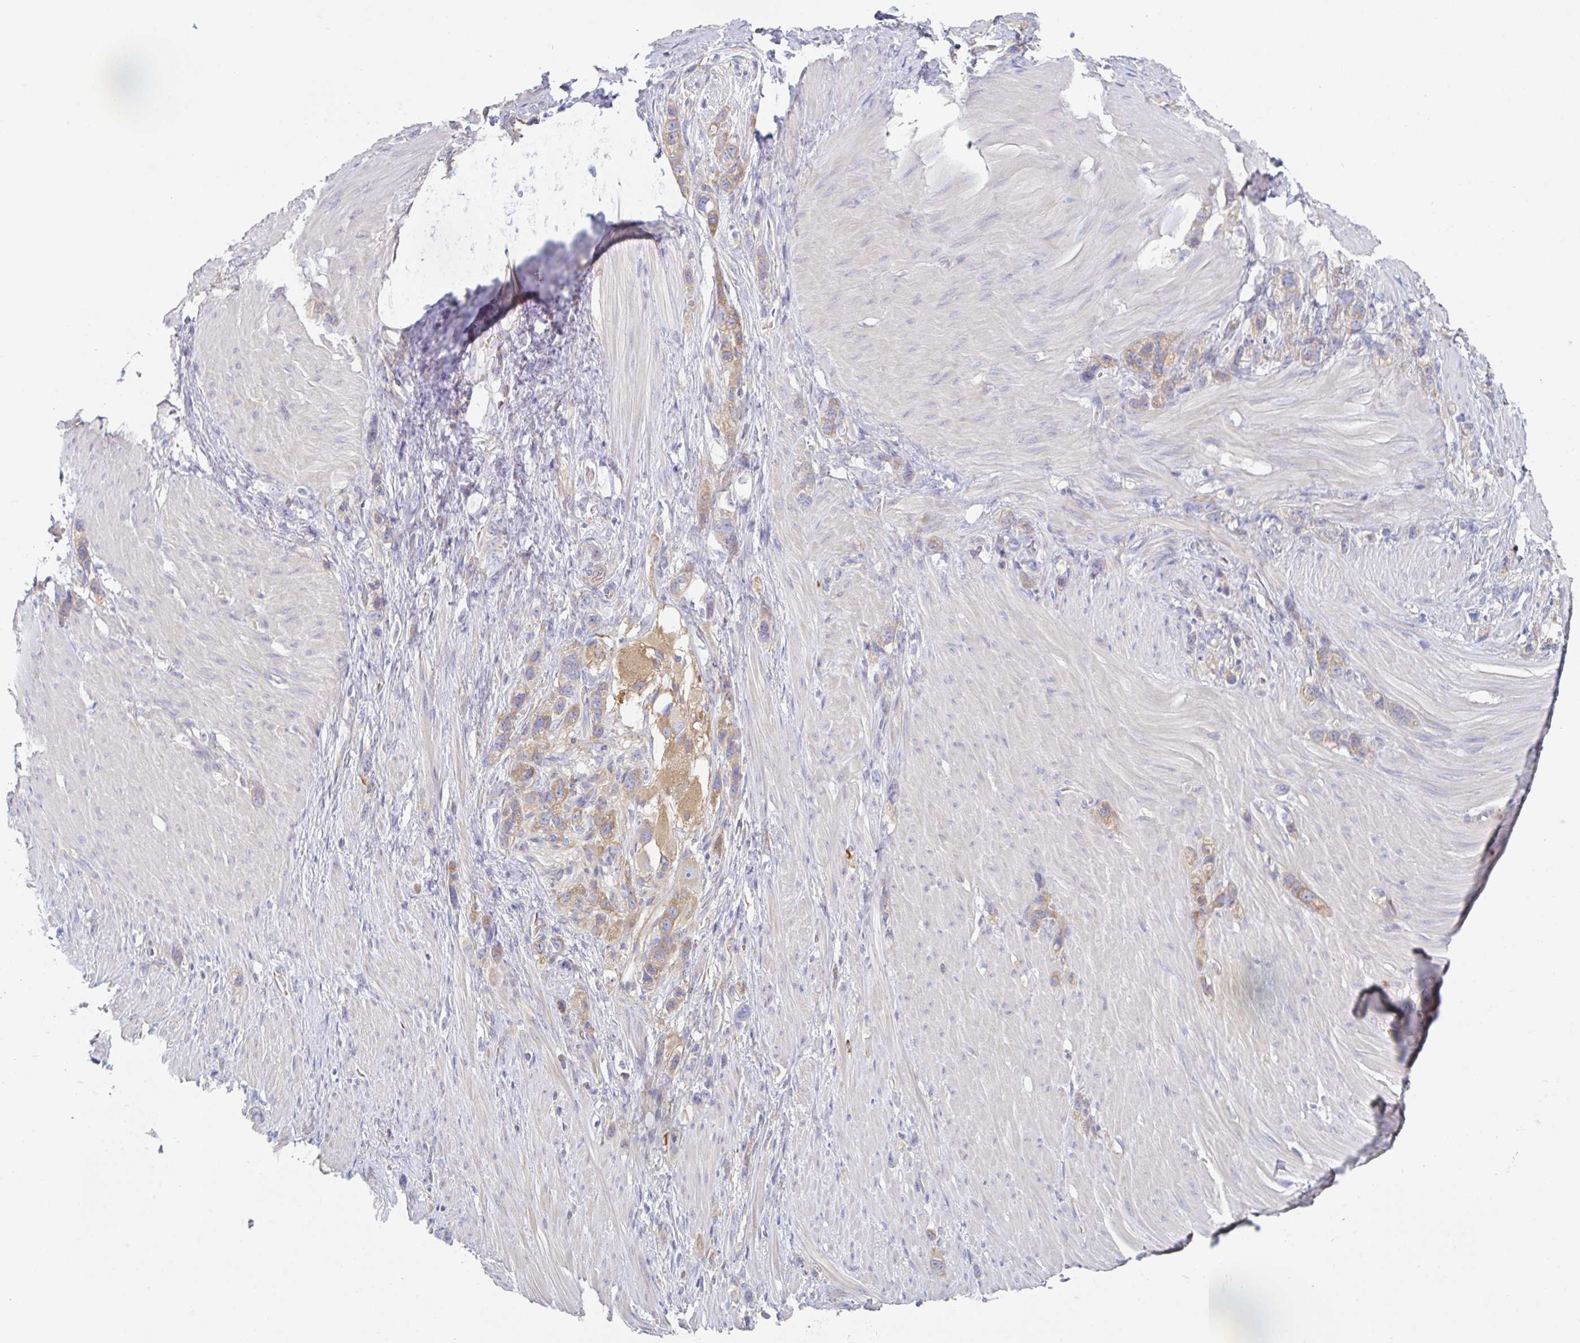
{"staining": {"intensity": "moderate", "quantity": "<25%", "location": "cytoplasmic/membranous"}, "tissue": "stomach cancer", "cell_type": "Tumor cells", "image_type": "cancer", "snomed": [{"axis": "morphology", "description": "Adenocarcinoma, NOS"}, {"axis": "topography", "description": "Stomach"}], "caption": "Immunohistochemistry (IHC) image of neoplastic tissue: human stomach adenocarcinoma stained using immunohistochemistry displays low levels of moderate protein expression localized specifically in the cytoplasmic/membranous of tumor cells, appearing as a cytoplasmic/membranous brown color.", "gene": "AMPD2", "patient": {"sex": "female", "age": 65}}